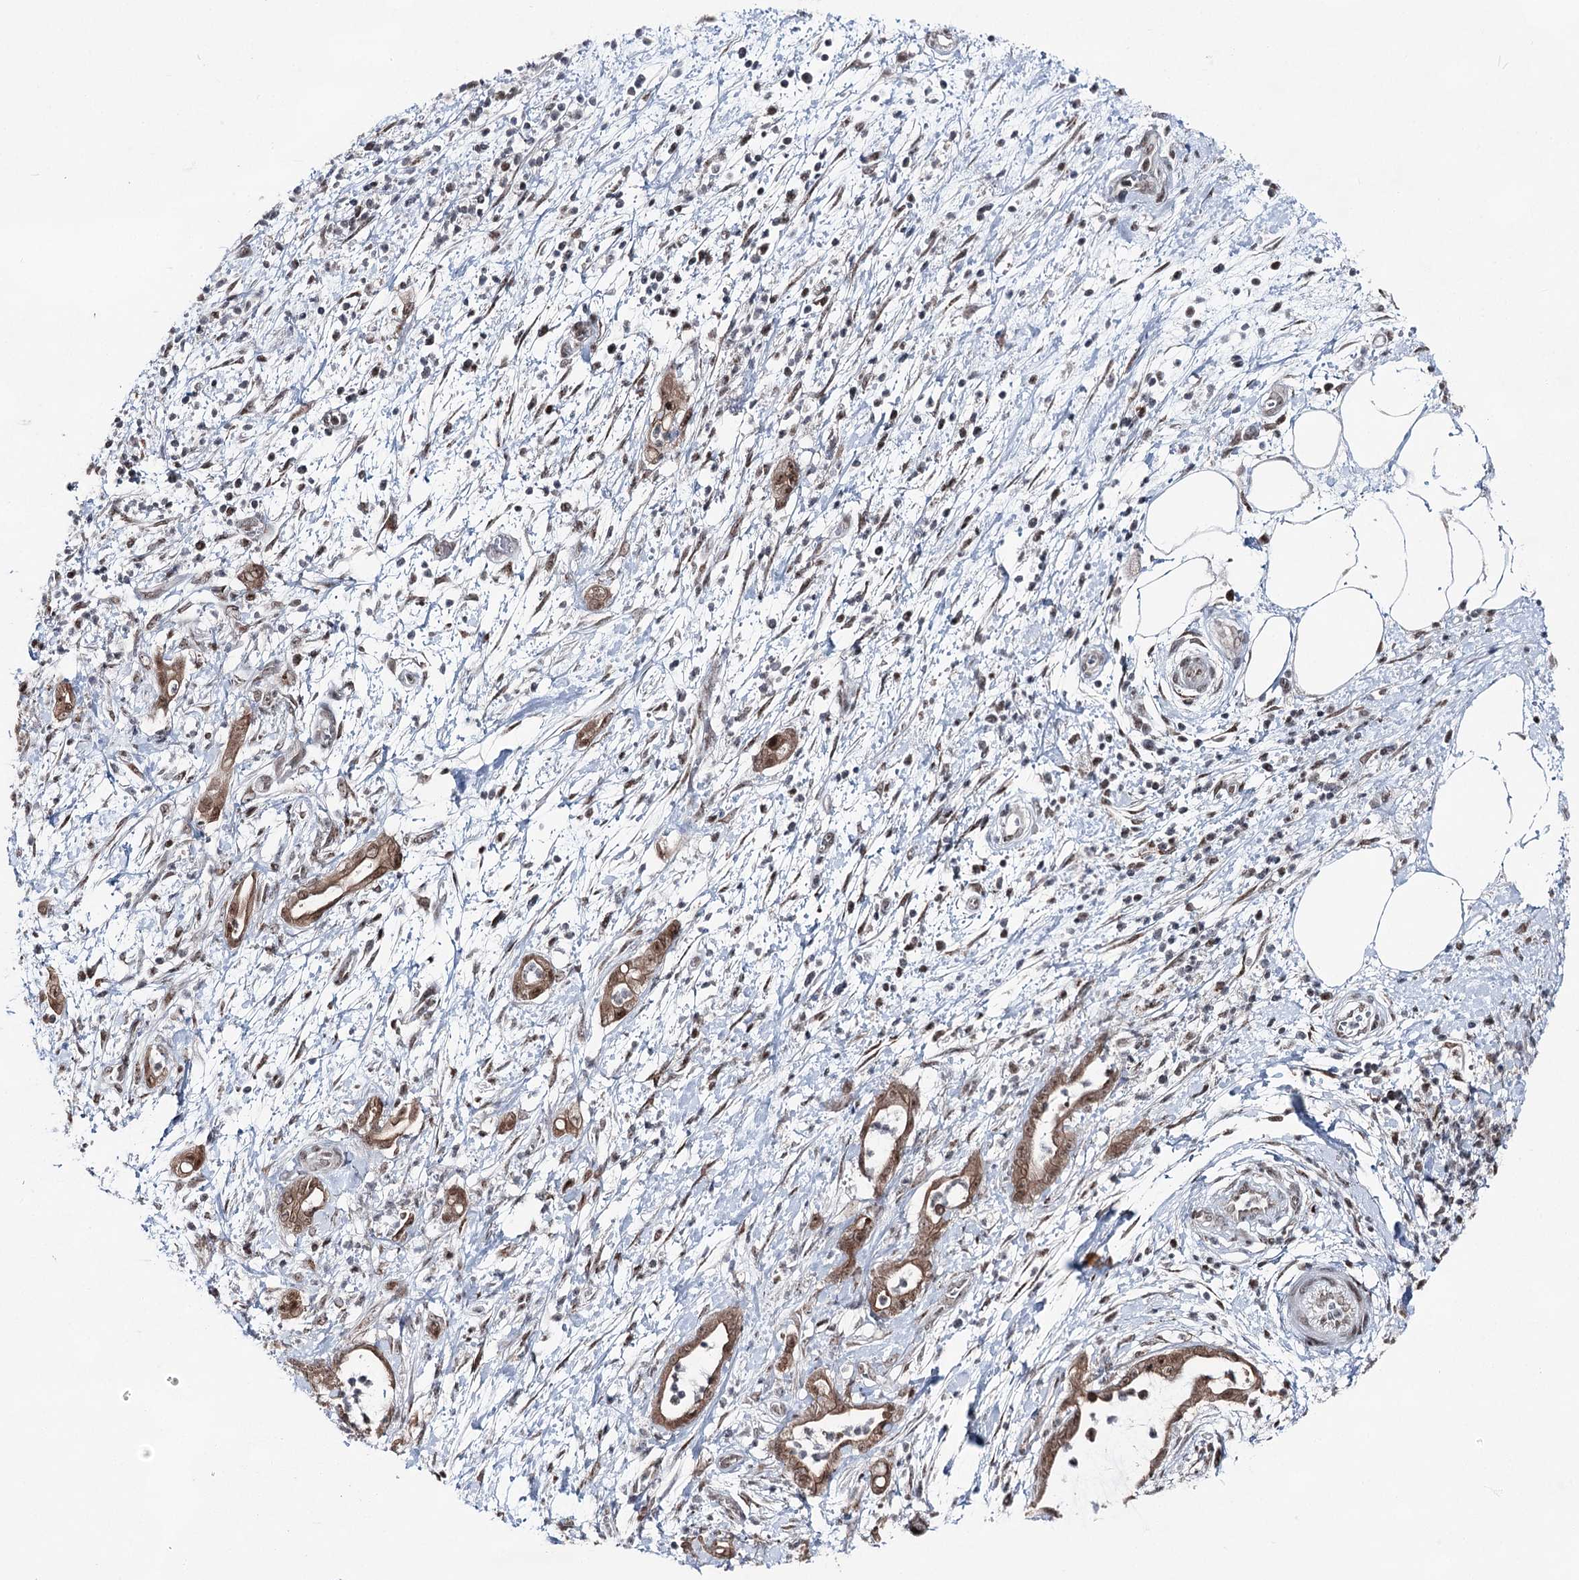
{"staining": {"intensity": "moderate", "quantity": ">75%", "location": "cytoplasmic/membranous,nuclear"}, "tissue": "pancreatic cancer", "cell_type": "Tumor cells", "image_type": "cancer", "snomed": [{"axis": "morphology", "description": "Adenocarcinoma, NOS"}, {"axis": "topography", "description": "Pancreas"}], "caption": "This is an image of immunohistochemistry staining of pancreatic cancer (adenocarcinoma), which shows moderate positivity in the cytoplasmic/membranous and nuclear of tumor cells.", "gene": "ZCCHC8", "patient": {"sex": "female", "age": 55}}